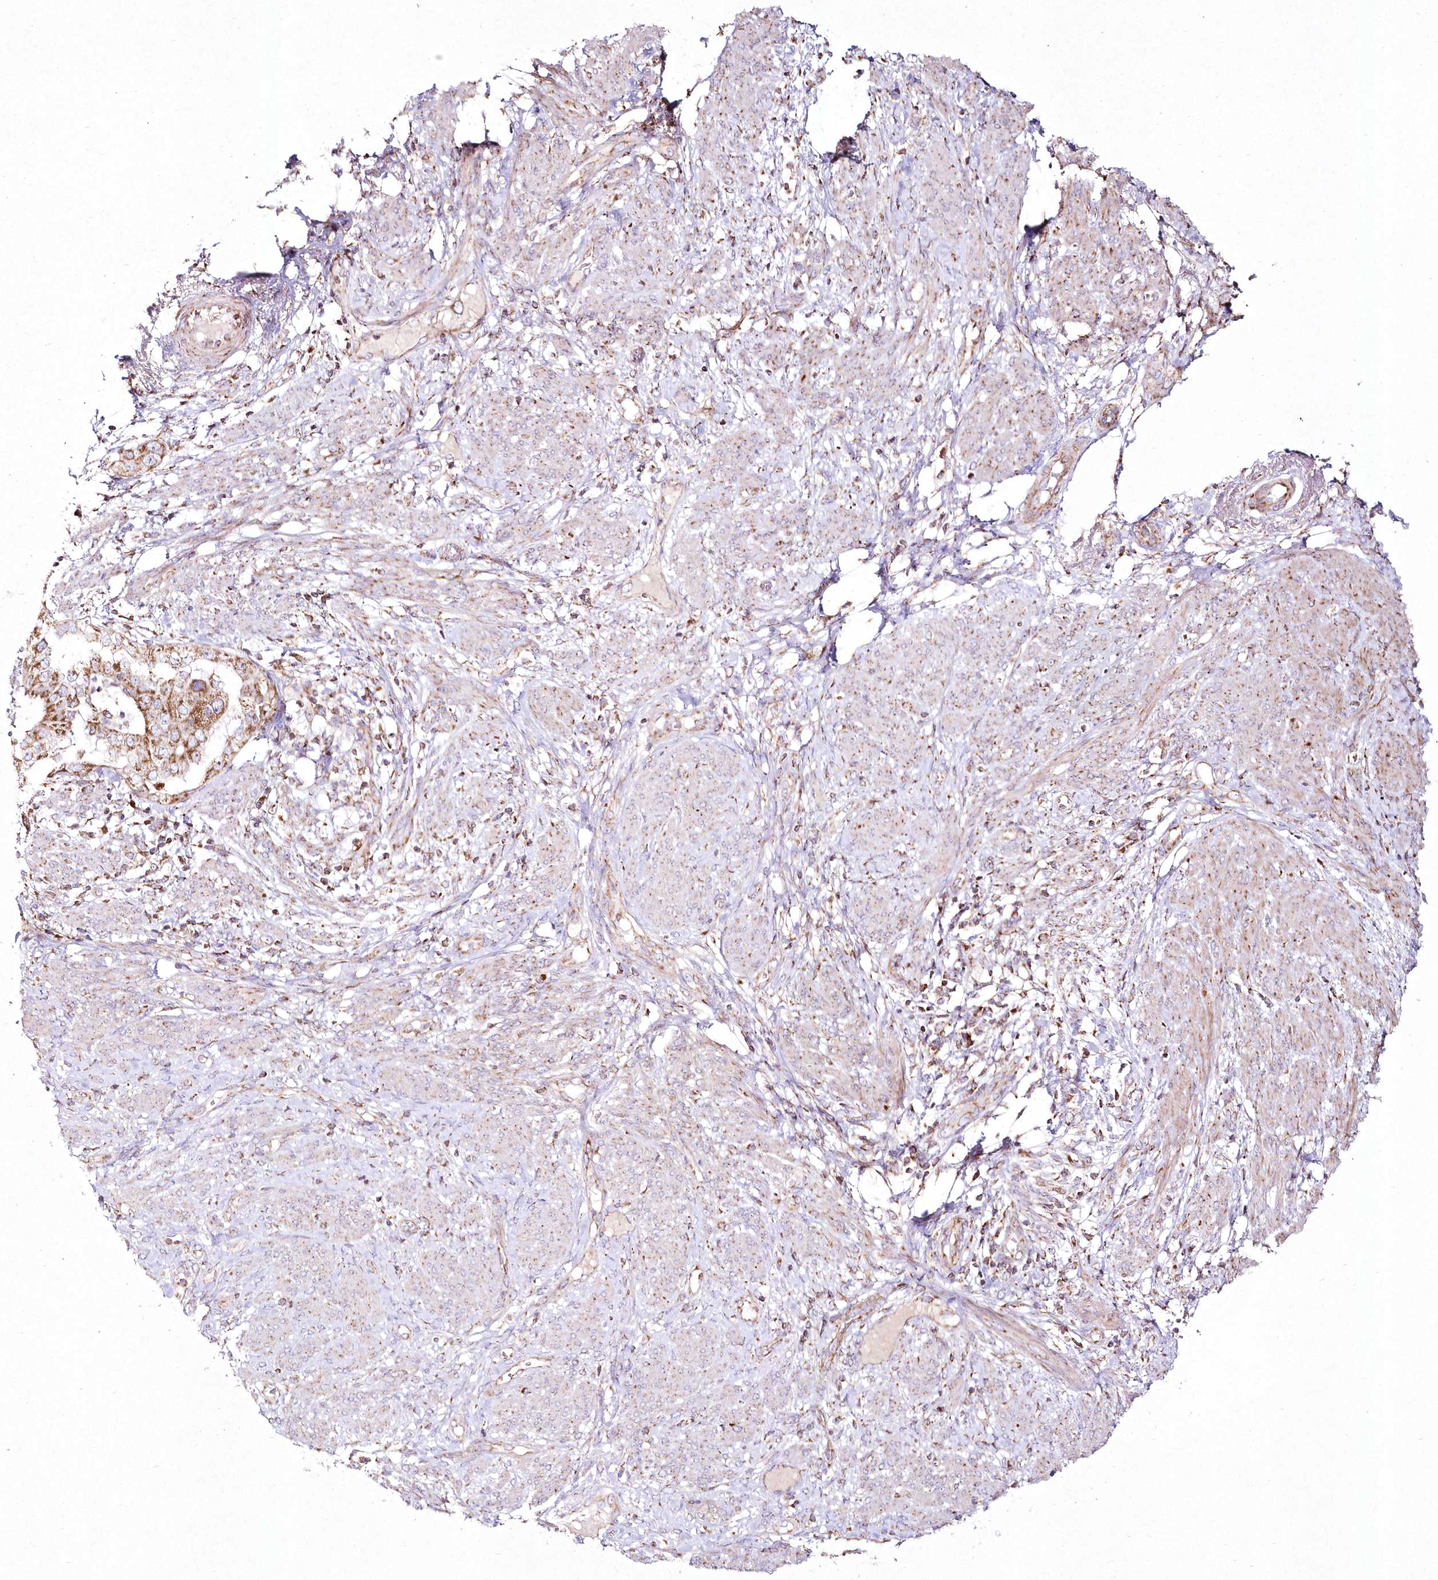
{"staining": {"intensity": "moderate", "quantity": ">75%", "location": "cytoplasmic/membranous"}, "tissue": "endometrial cancer", "cell_type": "Tumor cells", "image_type": "cancer", "snomed": [{"axis": "morphology", "description": "Adenocarcinoma, NOS"}, {"axis": "topography", "description": "Endometrium"}], "caption": "IHC of human endometrial cancer exhibits medium levels of moderate cytoplasmic/membranous positivity in approximately >75% of tumor cells.", "gene": "DNA2", "patient": {"sex": "female", "age": 85}}